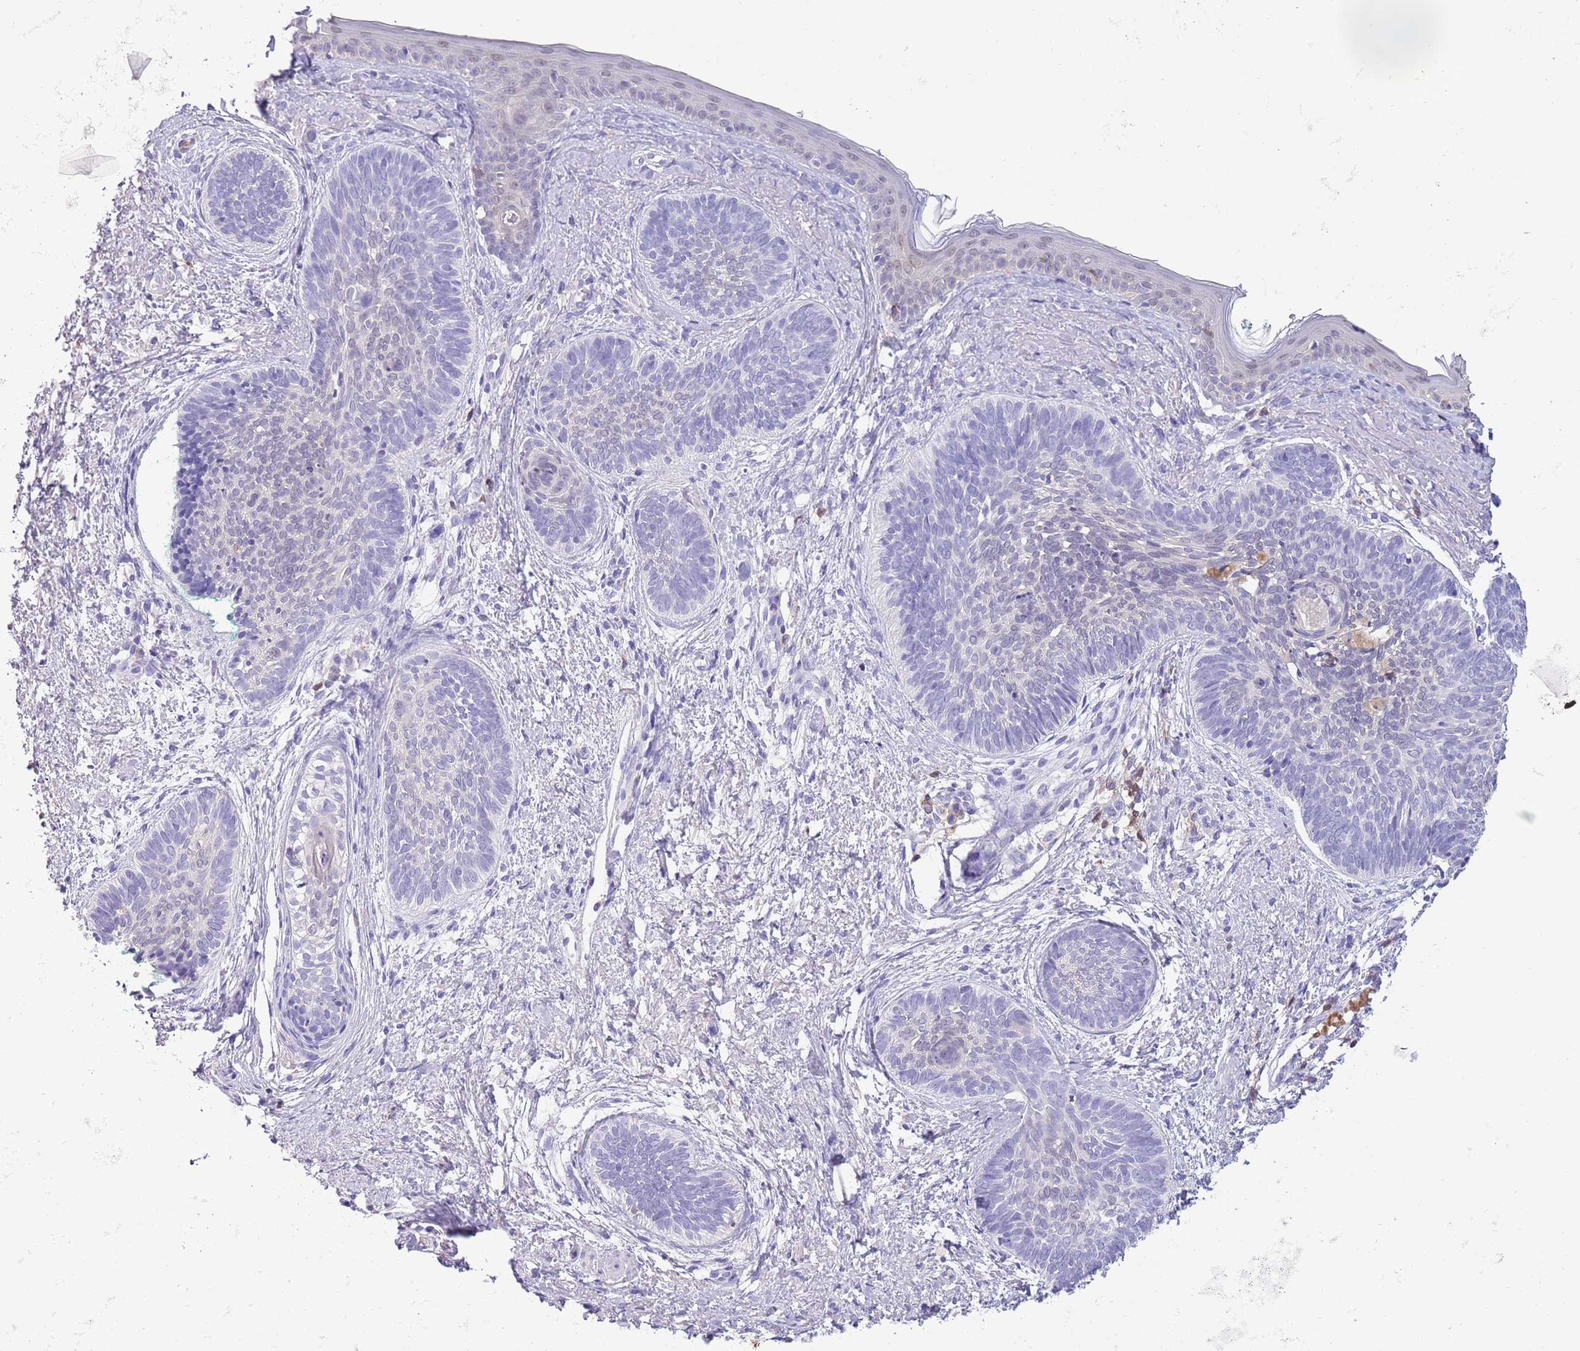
{"staining": {"intensity": "negative", "quantity": "none", "location": "none"}, "tissue": "skin cancer", "cell_type": "Tumor cells", "image_type": "cancer", "snomed": [{"axis": "morphology", "description": "Basal cell carcinoma"}, {"axis": "topography", "description": "Skin"}], "caption": "An immunohistochemistry (IHC) histopathology image of skin cancer is shown. There is no staining in tumor cells of skin cancer.", "gene": "OR4Q3", "patient": {"sex": "female", "age": 81}}